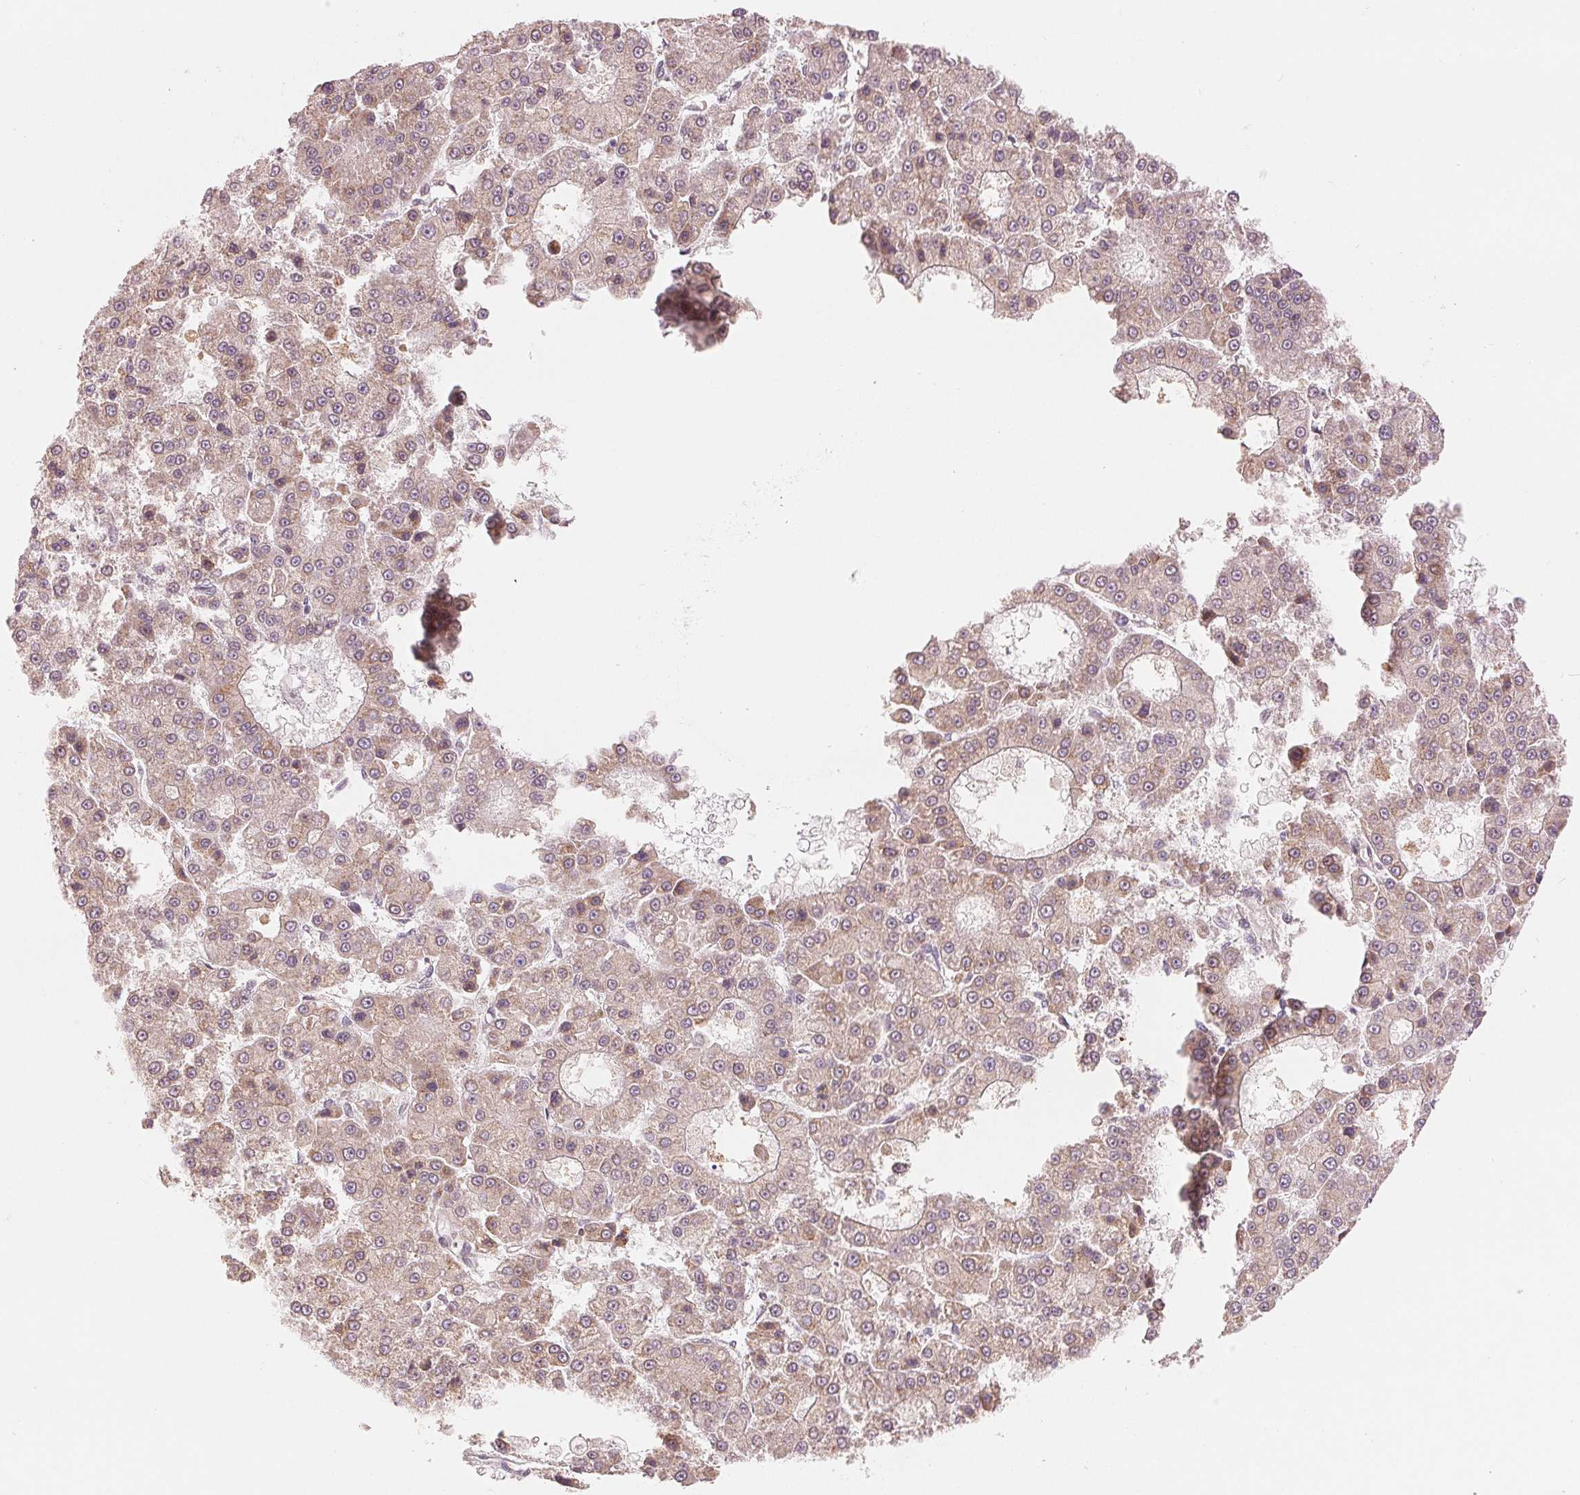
{"staining": {"intensity": "weak", "quantity": ">75%", "location": "cytoplasmic/membranous"}, "tissue": "liver cancer", "cell_type": "Tumor cells", "image_type": "cancer", "snomed": [{"axis": "morphology", "description": "Carcinoma, Hepatocellular, NOS"}, {"axis": "topography", "description": "Liver"}], "caption": "About >75% of tumor cells in liver hepatocellular carcinoma reveal weak cytoplasmic/membranous protein positivity as visualized by brown immunohistochemical staining.", "gene": "SLC20A1", "patient": {"sex": "male", "age": 70}}